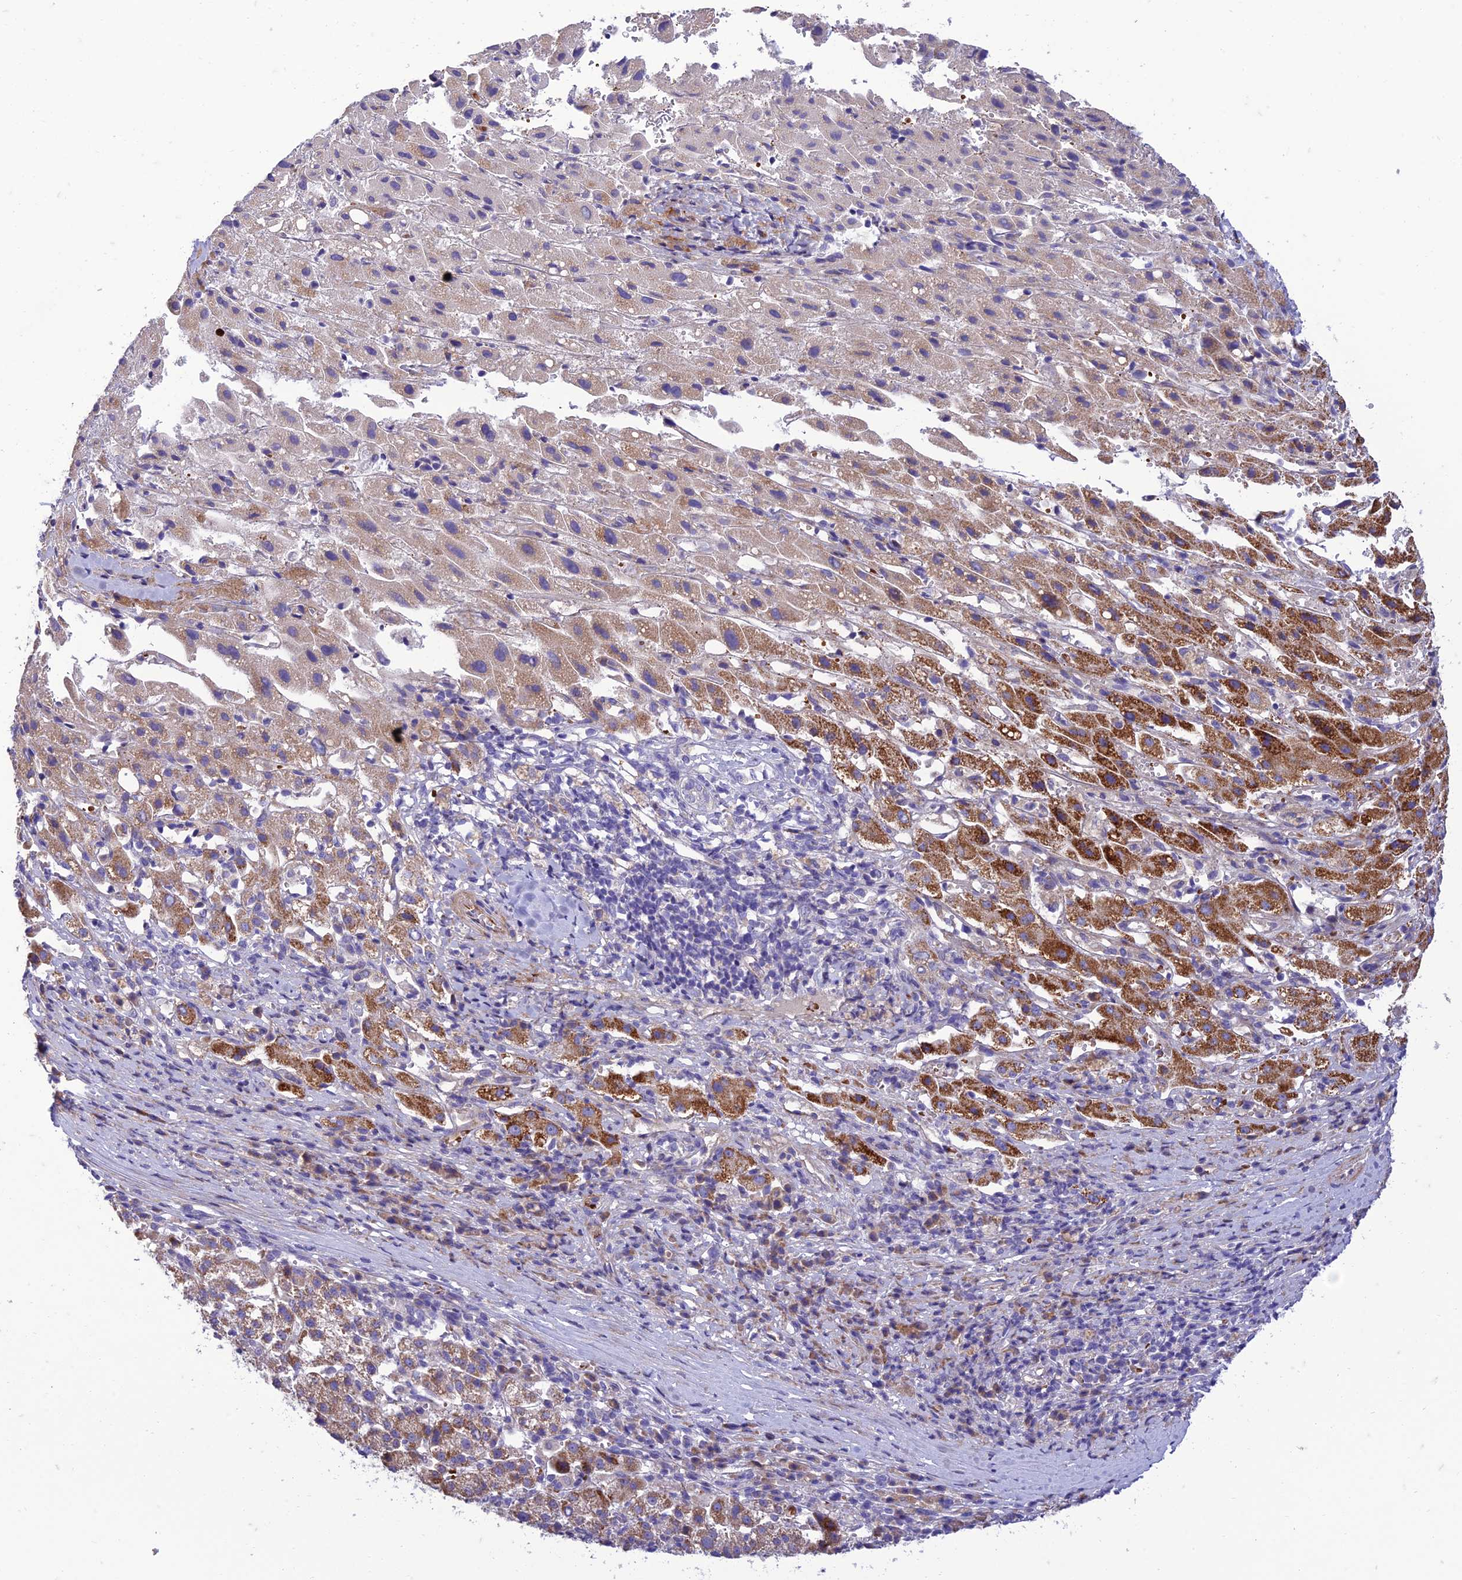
{"staining": {"intensity": "moderate", "quantity": "25%-75%", "location": "cytoplasmic/membranous"}, "tissue": "liver cancer", "cell_type": "Tumor cells", "image_type": "cancer", "snomed": [{"axis": "morphology", "description": "Carcinoma, Hepatocellular, NOS"}, {"axis": "topography", "description": "Liver"}], "caption": "Immunohistochemical staining of human liver hepatocellular carcinoma shows moderate cytoplasmic/membranous protein positivity in approximately 25%-75% of tumor cells.", "gene": "SEL1L3", "patient": {"sex": "female", "age": 58}}